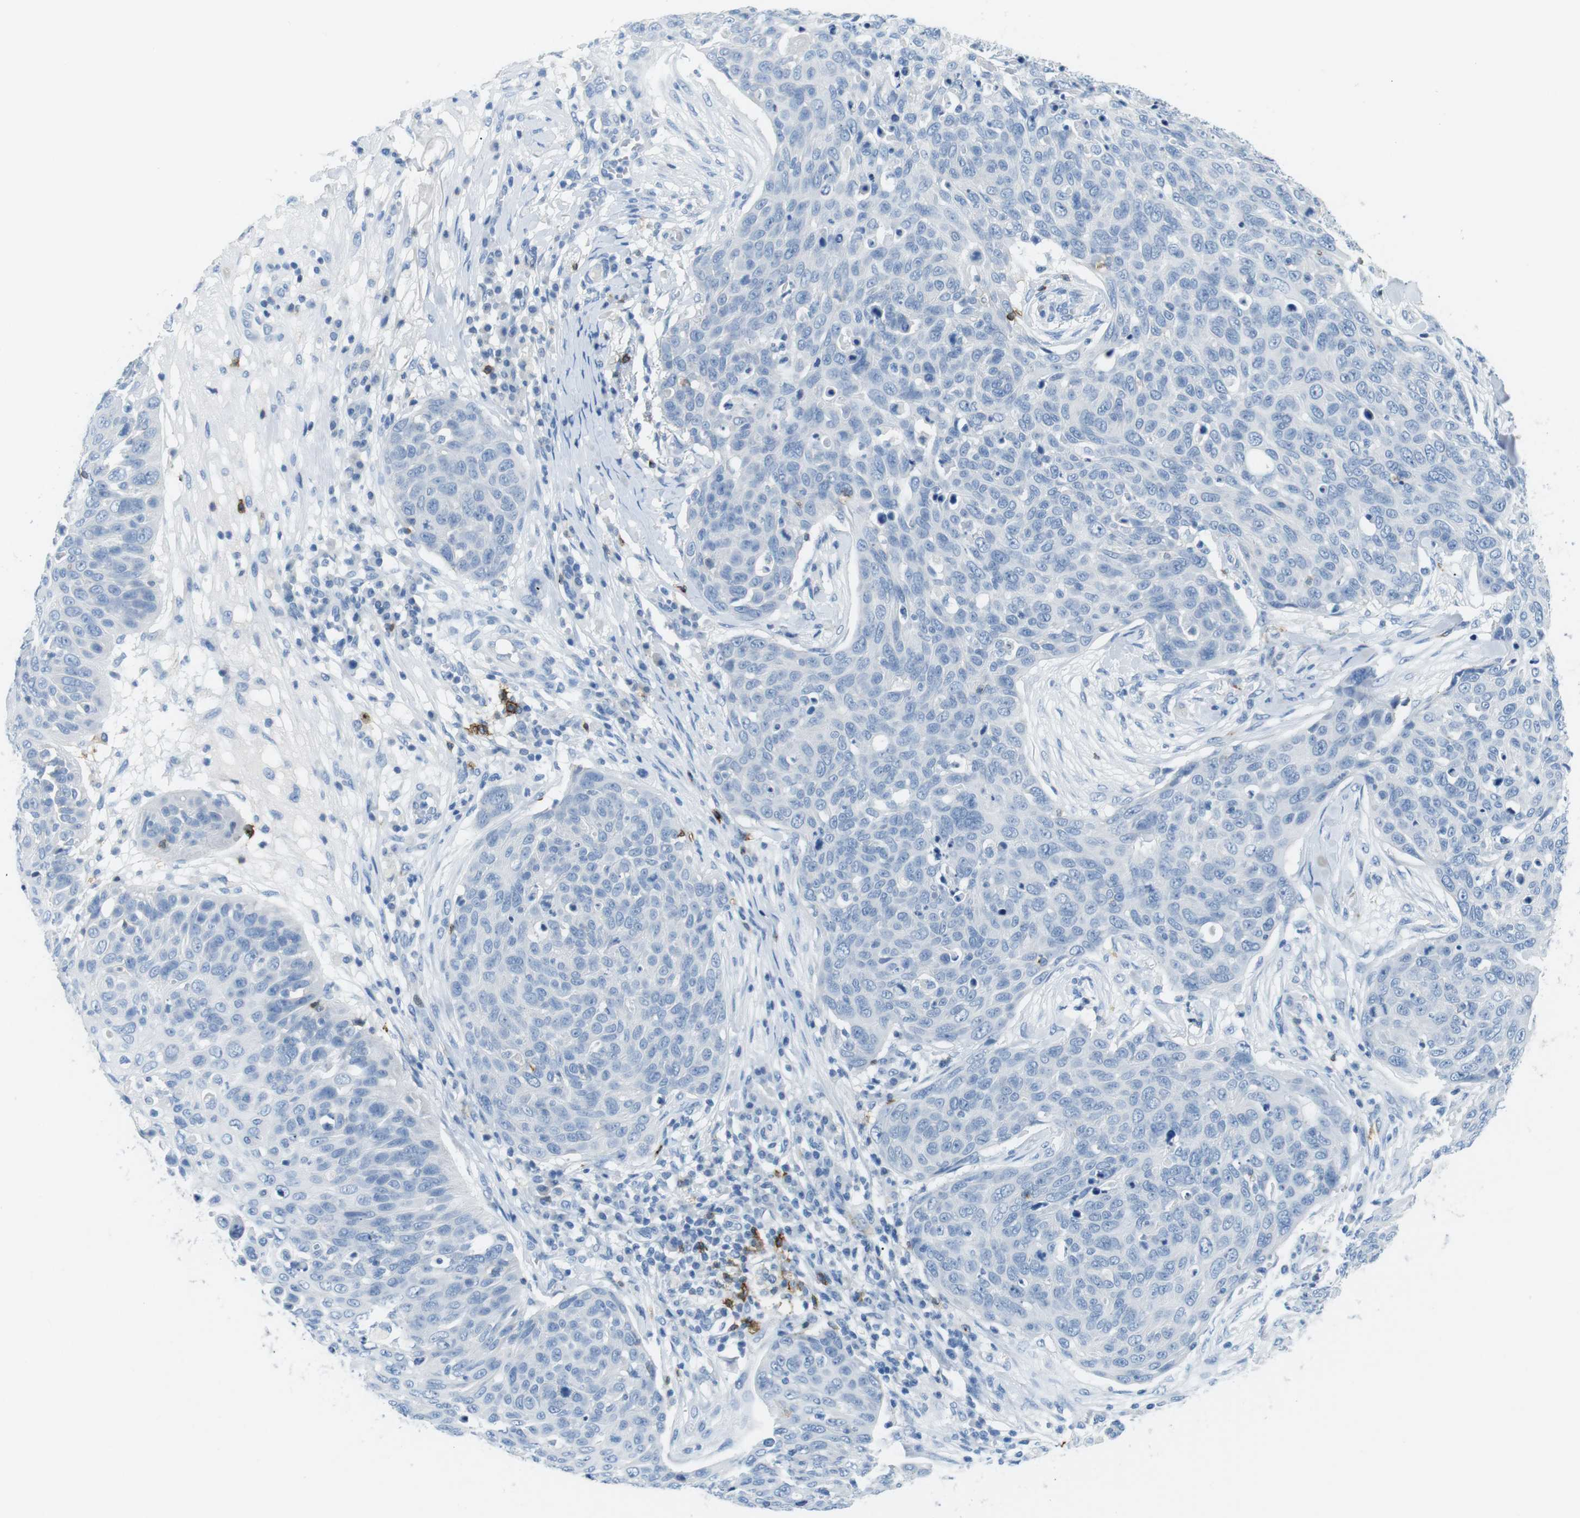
{"staining": {"intensity": "negative", "quantity": "none", "location": "none"}, "tissue": "skin cancer", "cell_type": "Tumor cells", "image_type": "cancer", "snomed": [{"axis": "morphology", "description": "Squamous cell carcinoma in situ, NOS"}, {"axis": "morphology", "description": "Squamous cell carcinoma, NOS"}, {"axis": "topography", "description": "Skin"}], "caption": "Skin squamous cell carcinoma in situ was stained to show a protein in brown. There is no significant expression in tumor cells. (Immunohistochemistry (ihc), brightfield microscopy, high magnification).", "gene": "TNFRSF4", "patient": {"sex": "male", "age": 93}}